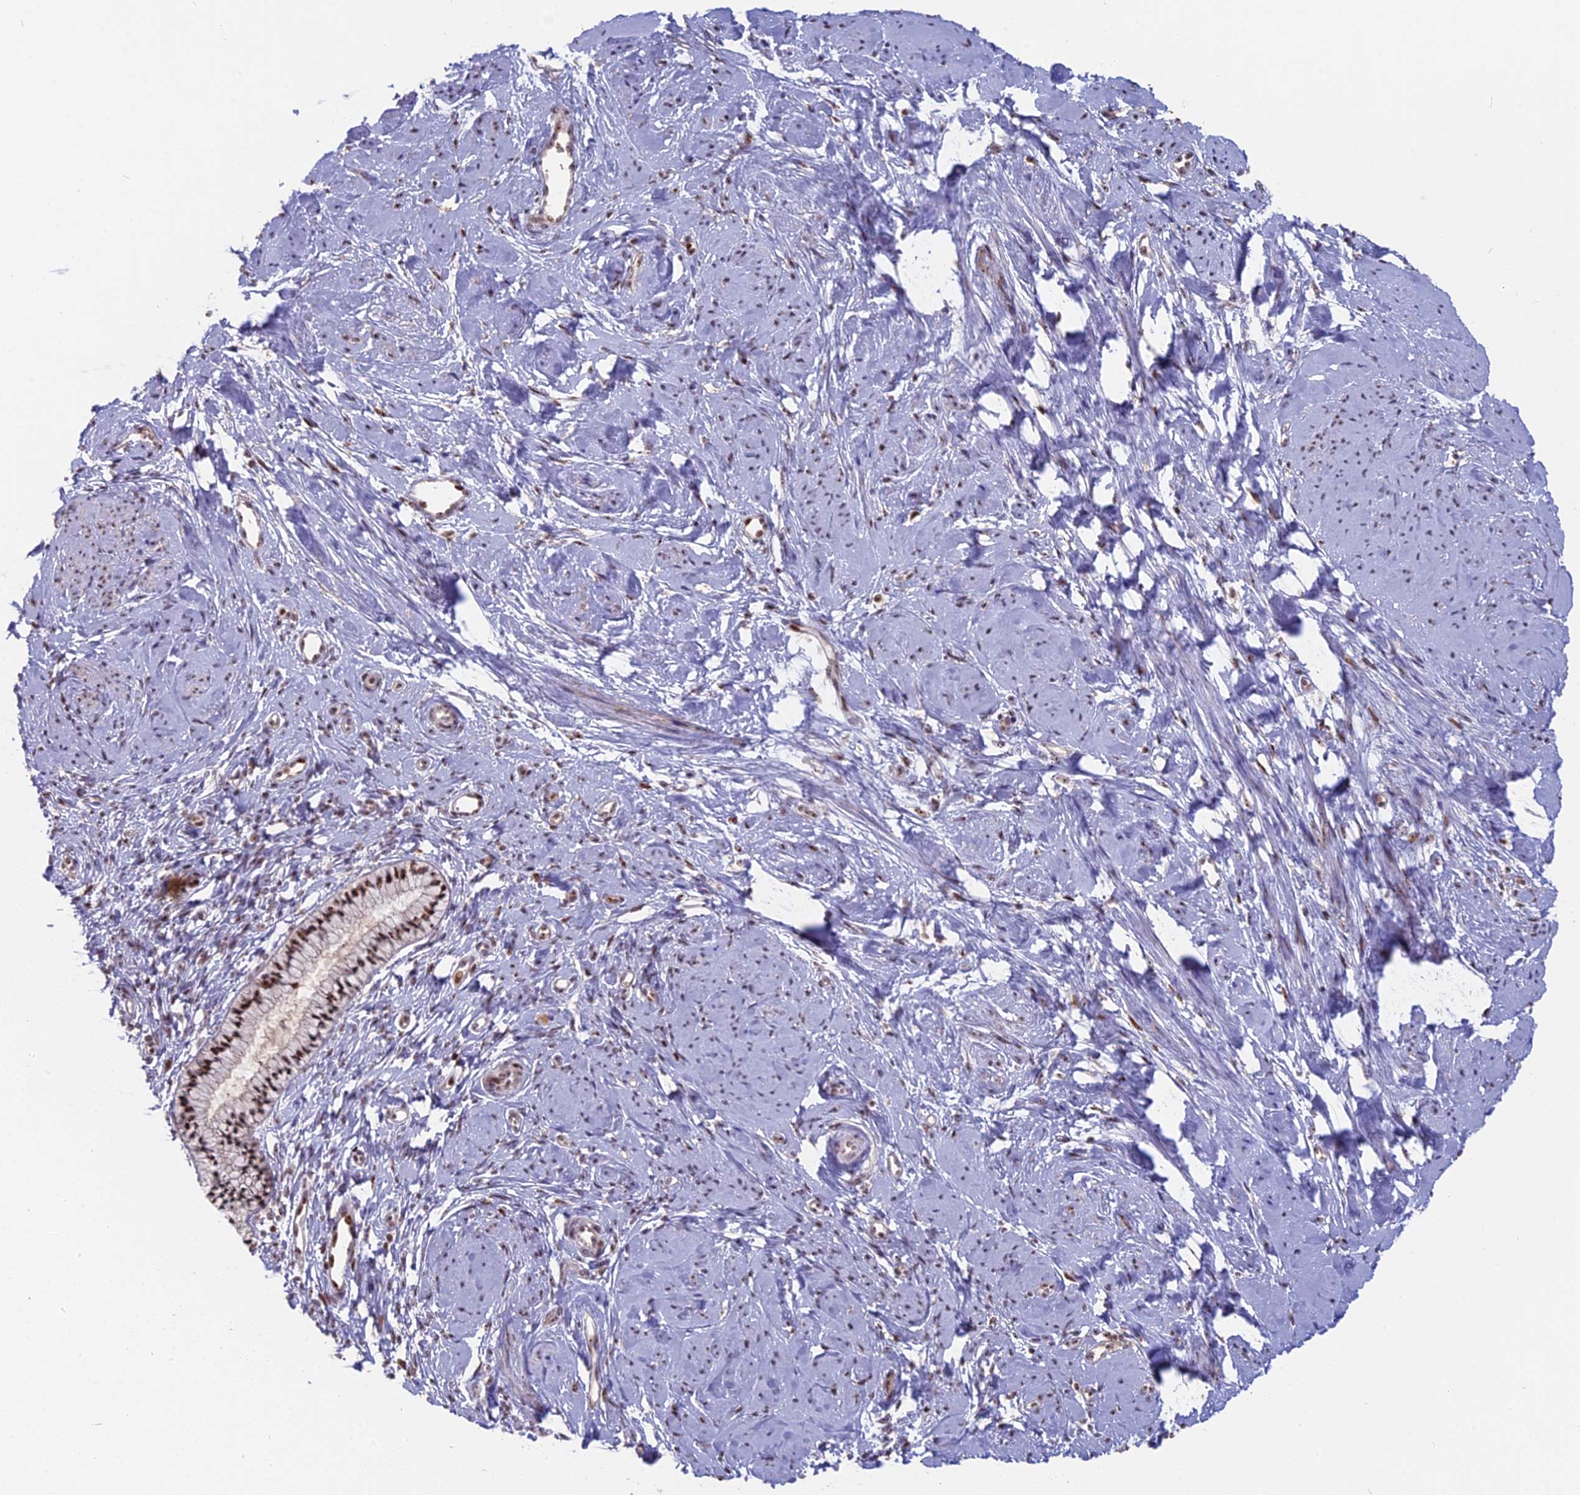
{"staining": {"intensity": "moderate", "quantity": ">75%", "location": "nuclear"}, "tissue": "cervix", "cell_type": "Glandular cells", "image_type": "normal", "snomed": [{"axis": "morphology", "description": "Normal tissue, NOS"}, {"axis": "topography", "description": "Cervix"}], "caption": "A micrograph of human cervix stained for a protein exhibits moderate nuclear brown staining in glandular cells. The protein of interest is stained brown, and the nuclei are stained in blue (DAB IHC with brightfield microscopy, high magnification).", "gene": "FAM131A", "patient": {"sex": "female", "age": 57}}